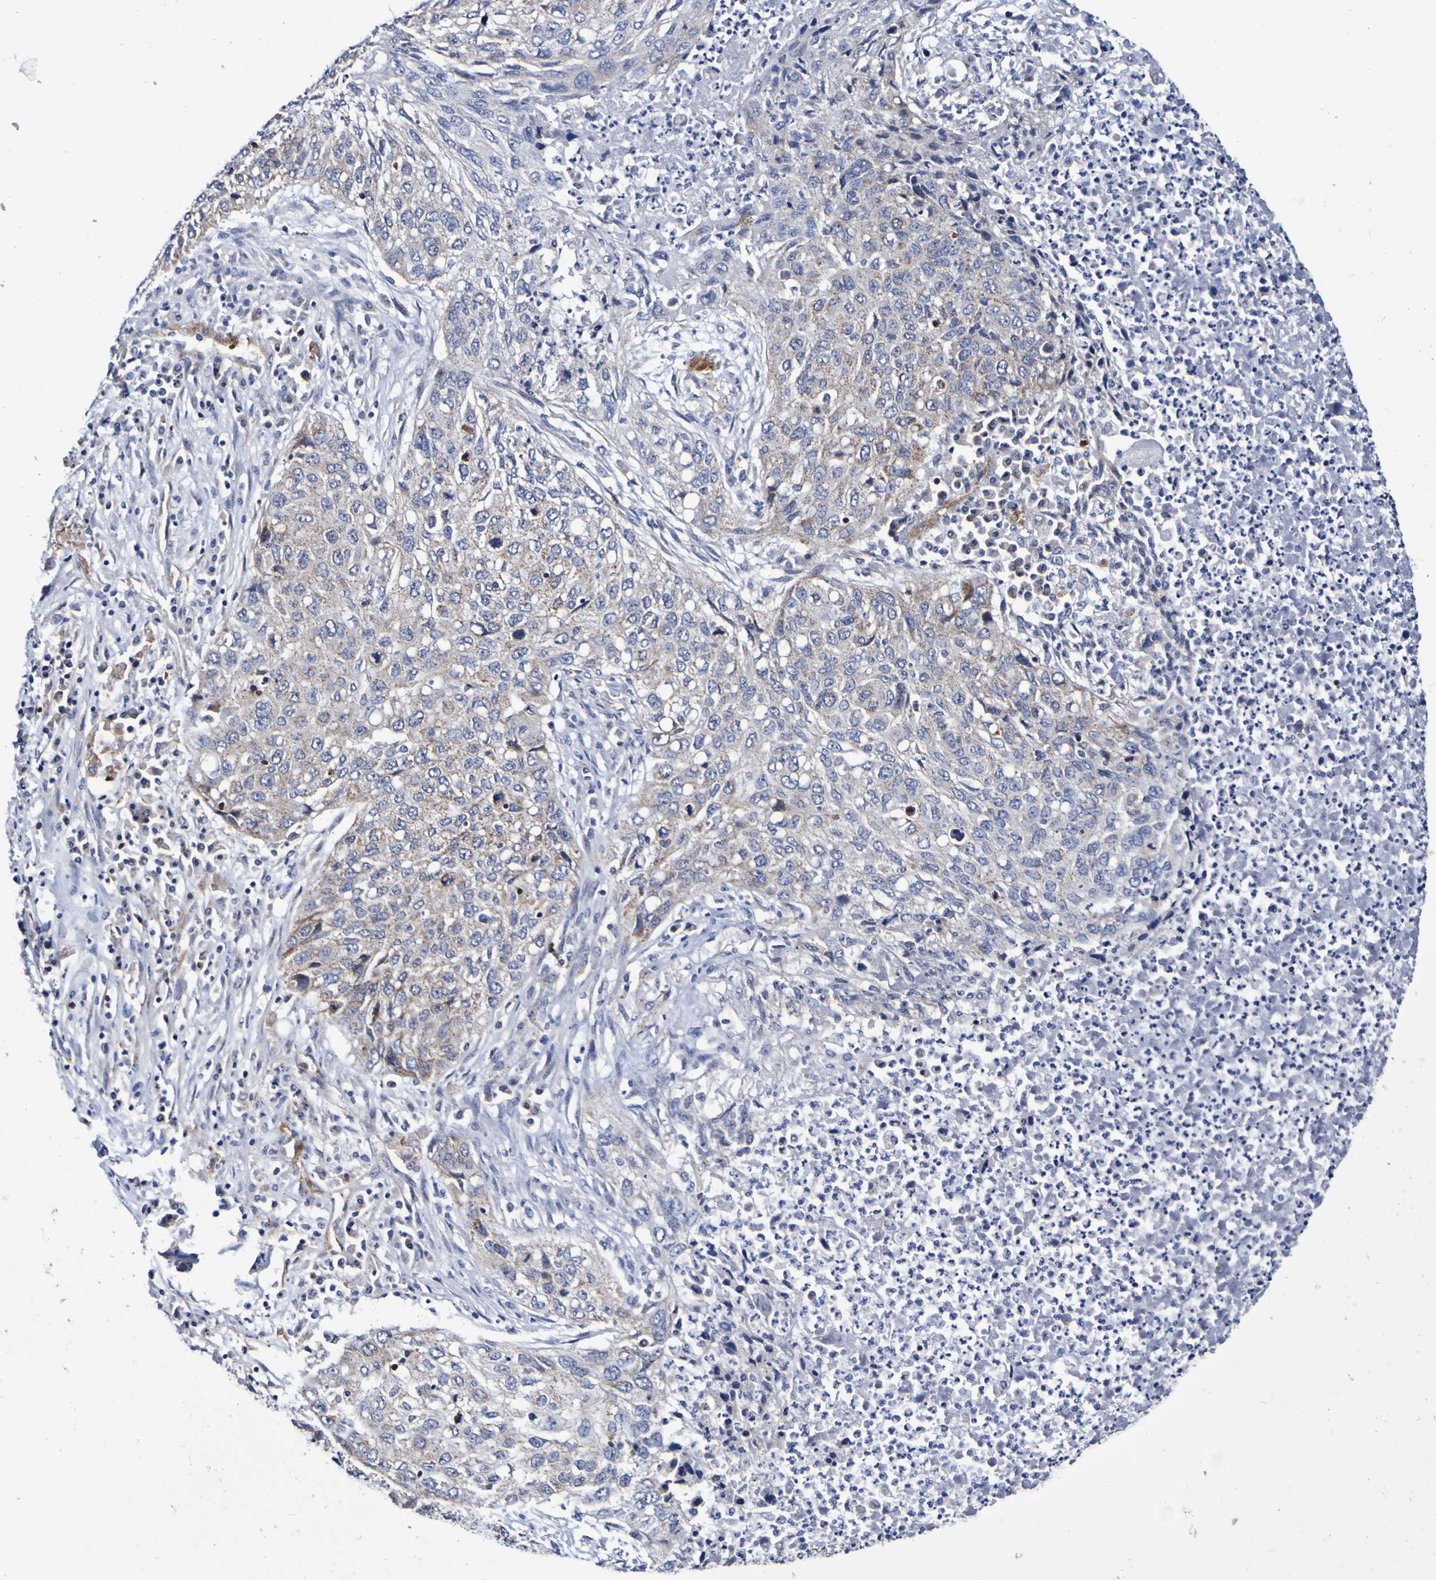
{"staining": {"intensity": "weak", "quantity": ">75%", "location": "cytoplasmic/membranous"}, "tissue": "lung cancer", "cell_type": "Tumor cells", "image_type": "cancer", "snomed": [{"axis": "morphology", "description": "Squamous cell carcinoma, NOS"}, {"axis": "topography", "description": "Lung"}], "caption": "Human squamous cell carcinoma (lung) stained for a protein (brown) reveals weak cytoplasmic/membranous positive positivity in about >75% of tumor cells.", "gene": "GJB1", "patient": {"sex": "female", "age": 63}}